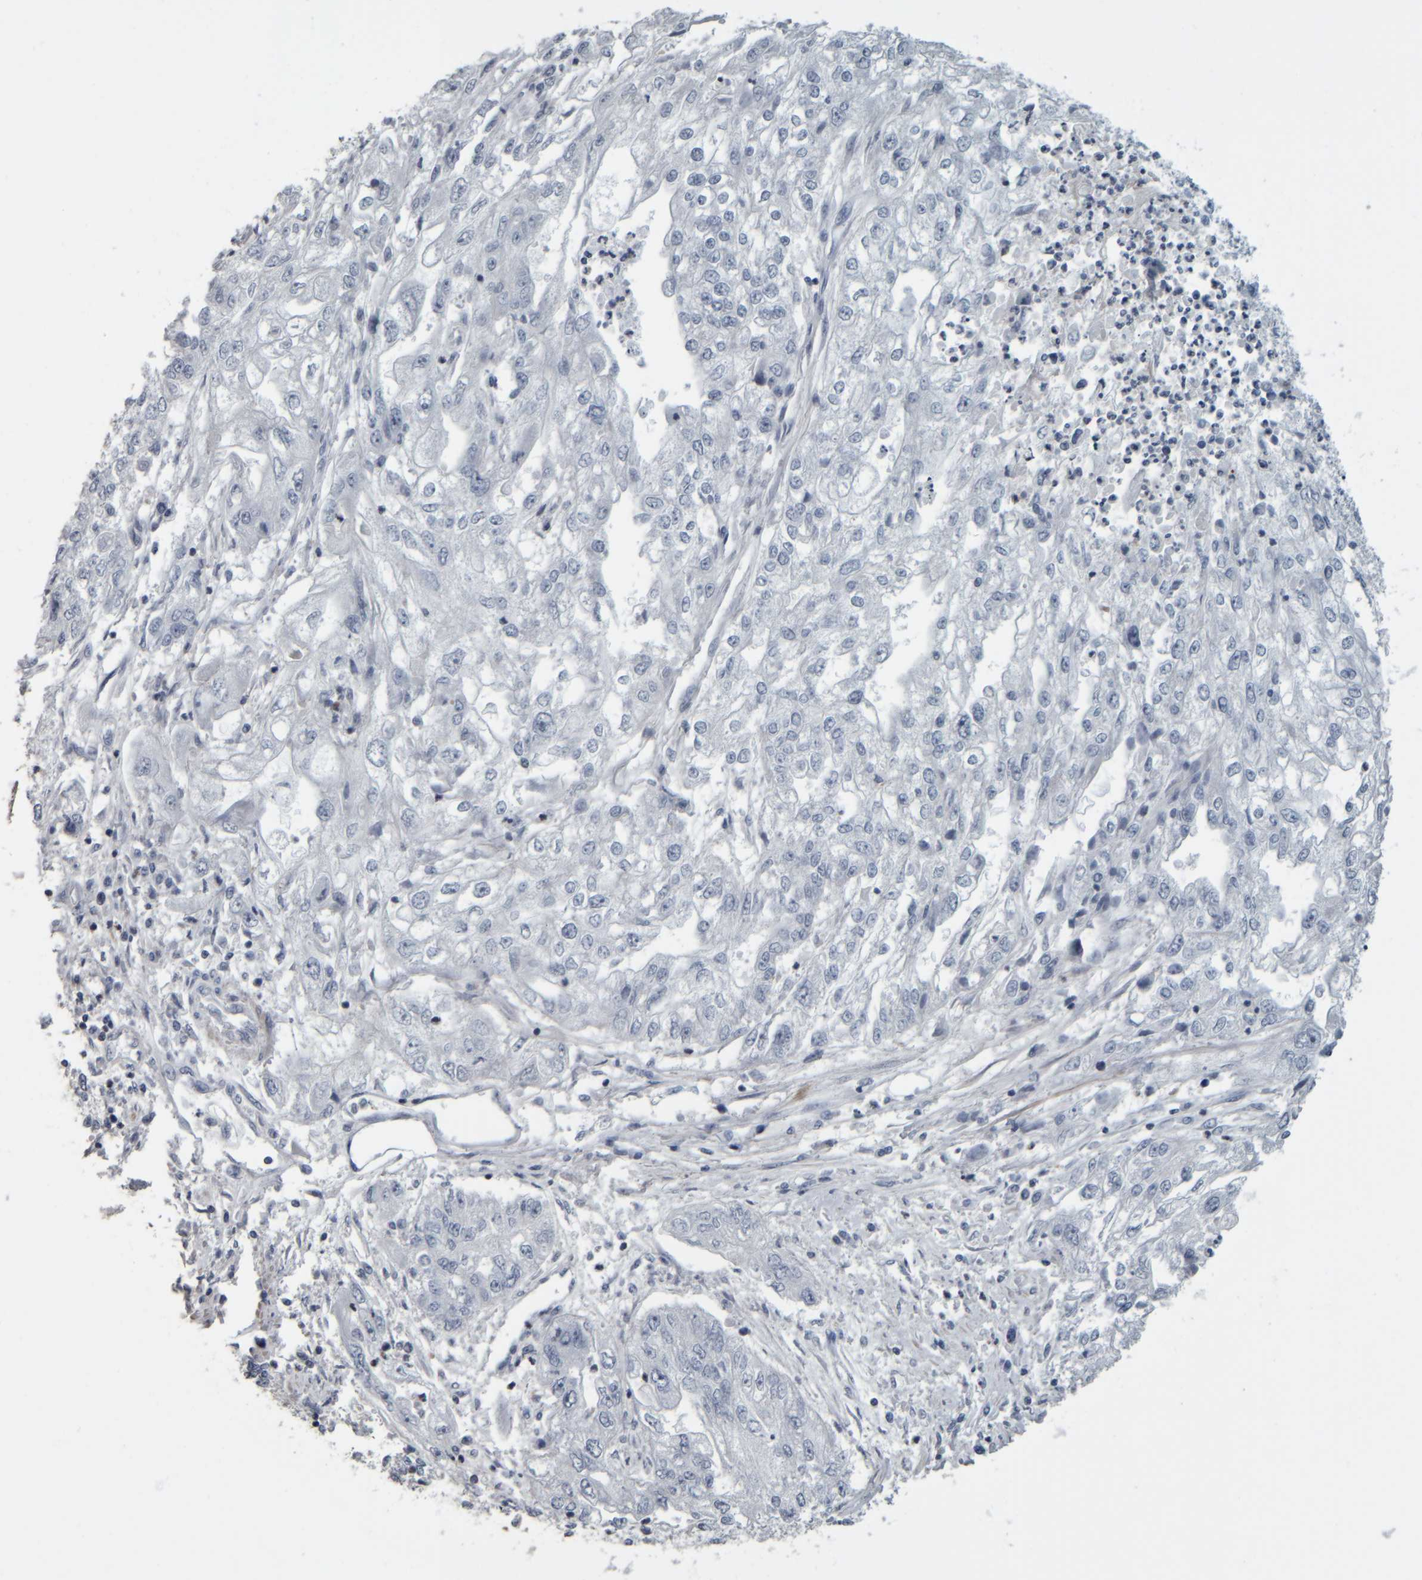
{"staining": {"intensity": "negative", "quantity": "none", "location": "none"}, "tissue": "endometrial cancer", "cell_type": "Tumor cells", "image_type": "cancer", "snomed": [{"axis": "morphology", "description": "Adenocarcinoma, NOS"}, {"axis": "topography", "description": "Endometrium"}], "caption": "Micrograph shows no significant protein positivity in tumor cells of endometrial adenocarcinoma.", "gene": "CAVIN4", "patient": {"sex": "female", "age": 49}}